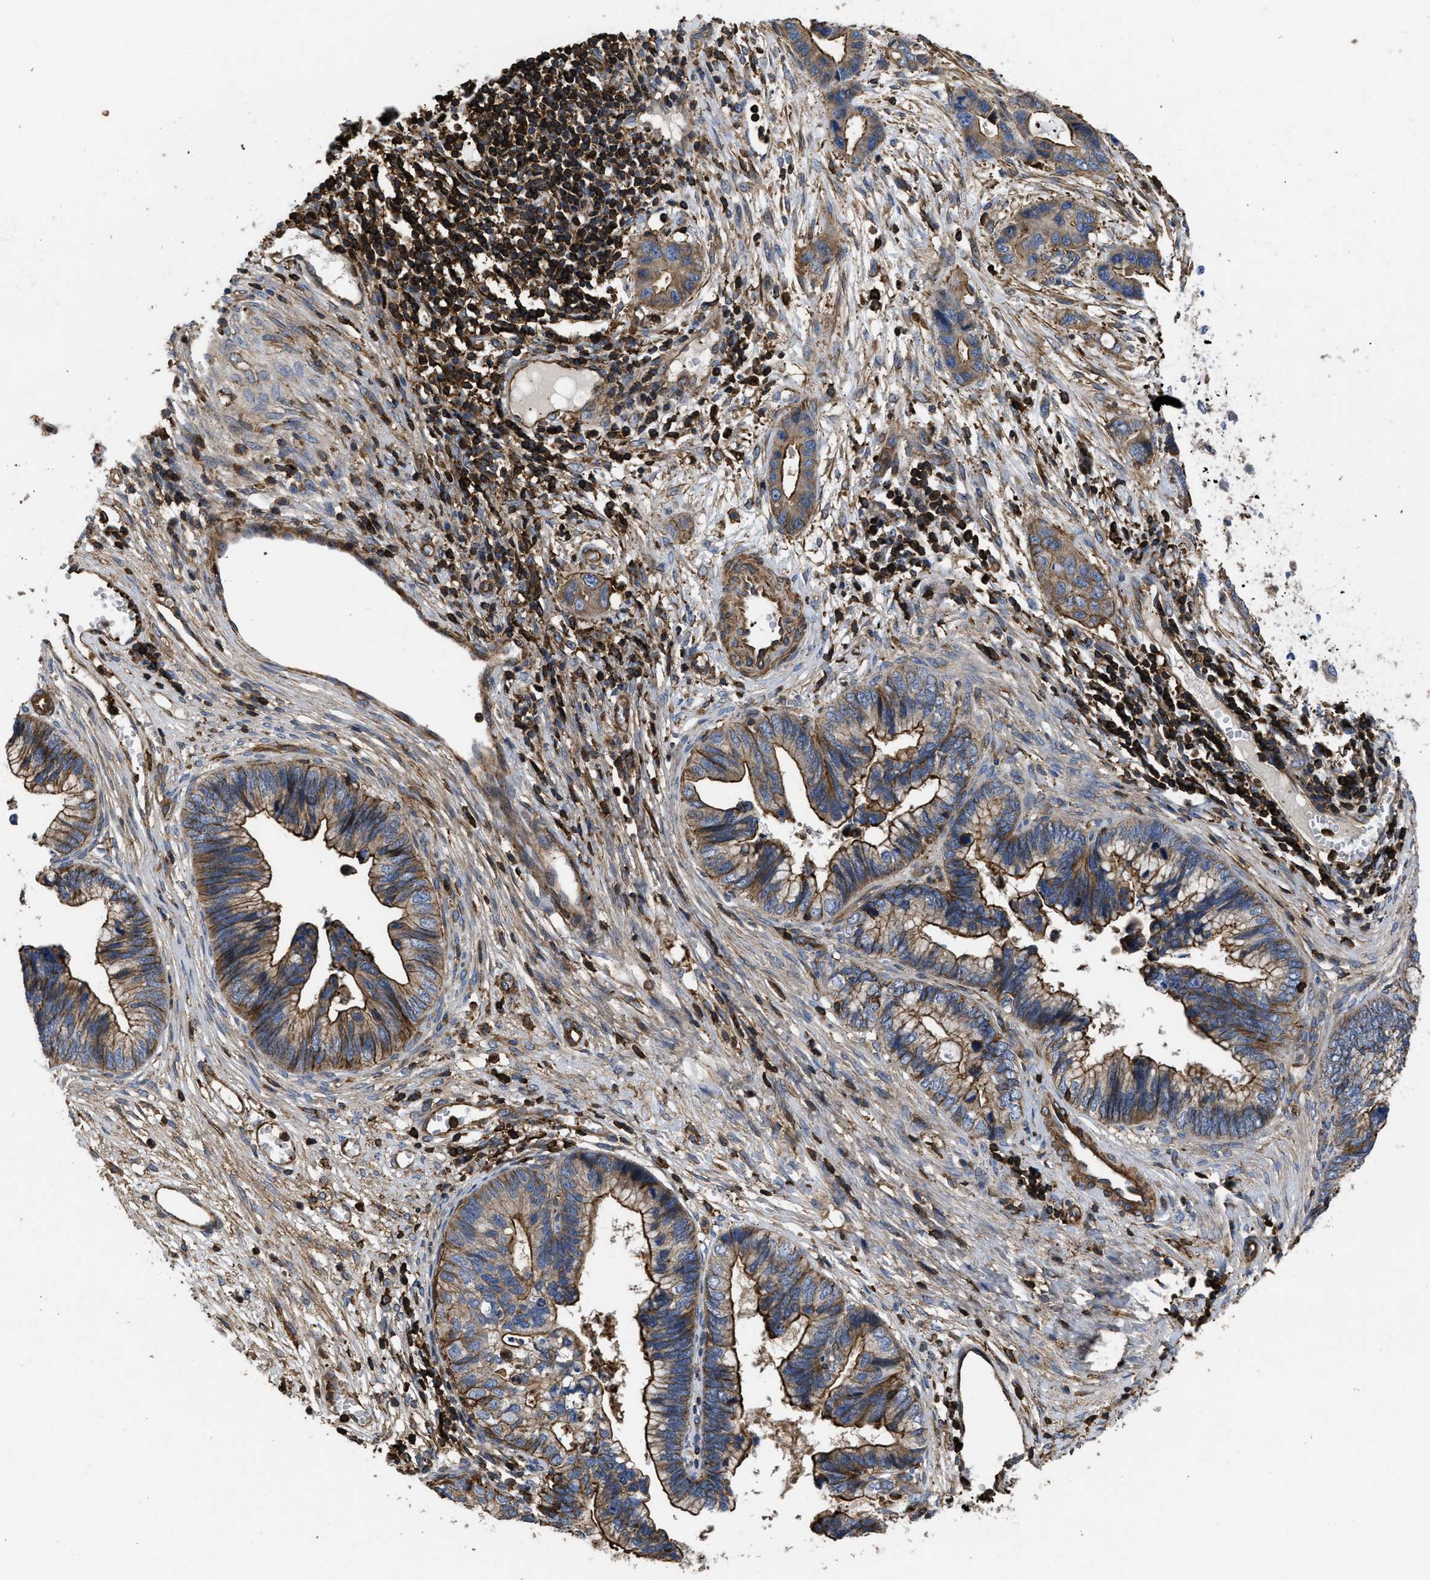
{"staining": {"intensity": "strong", "quantity": ">75%", "location": "cytoplasmic/membranous"}, "tissue": "cervical cancer", "cell_type": "Tumor cells", "image_type": "cancer", "snomed": [{"axis": "morphology", "description": "Adenocarcinoma, NOS"}, {"axis": "topography", "description": "Cervix"}], "caption": "A brown stain shows strong cytoplasmic/membranous positivity of a protein in human cervical cancer tumor cells. The protein of interest is shown in brown color, while the nuclei are stained blue.", "gene": "SCUBE2", "patient": {"sex": "female", "age": 44}}